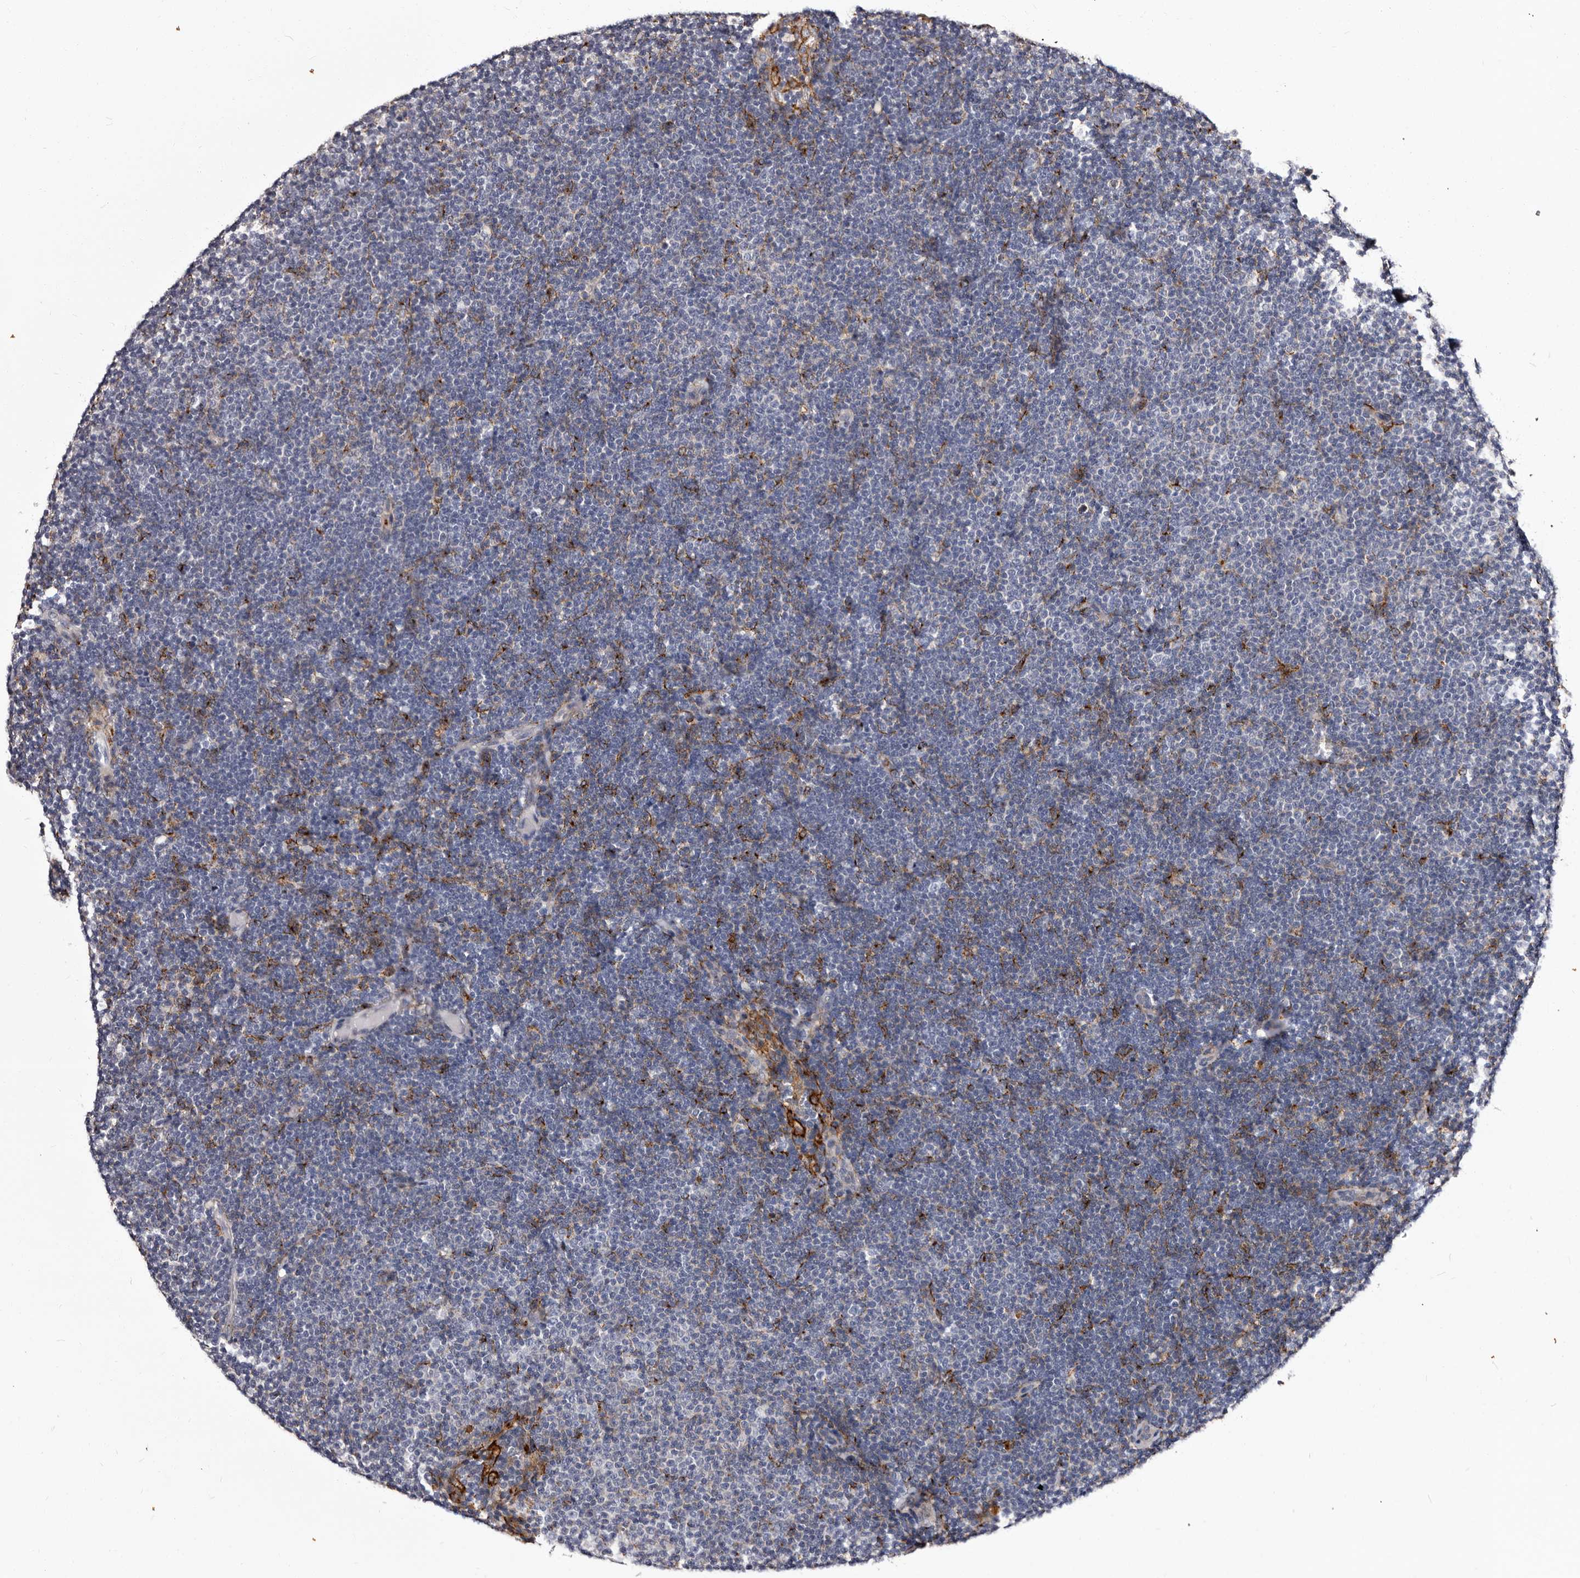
{"staining": {"intensity": "negative", "quantity": "none", "location": "none"}, "tissue": "lymphoma", "cell_type": "Tumor cells", "image_type": "cancer", "snomed": [{"axis": "morphology", "description": "Malignant lymphoma, non-Hodgkin's type, Low grade"}, {"axis": "topography", "description": "Lymph node"}], "caption": "Immunohistochemistry of human lymphoma displays no positivity in tumor cells.", "gene": "AUNIP", "patient": {"sex": "female", "age": 53}}